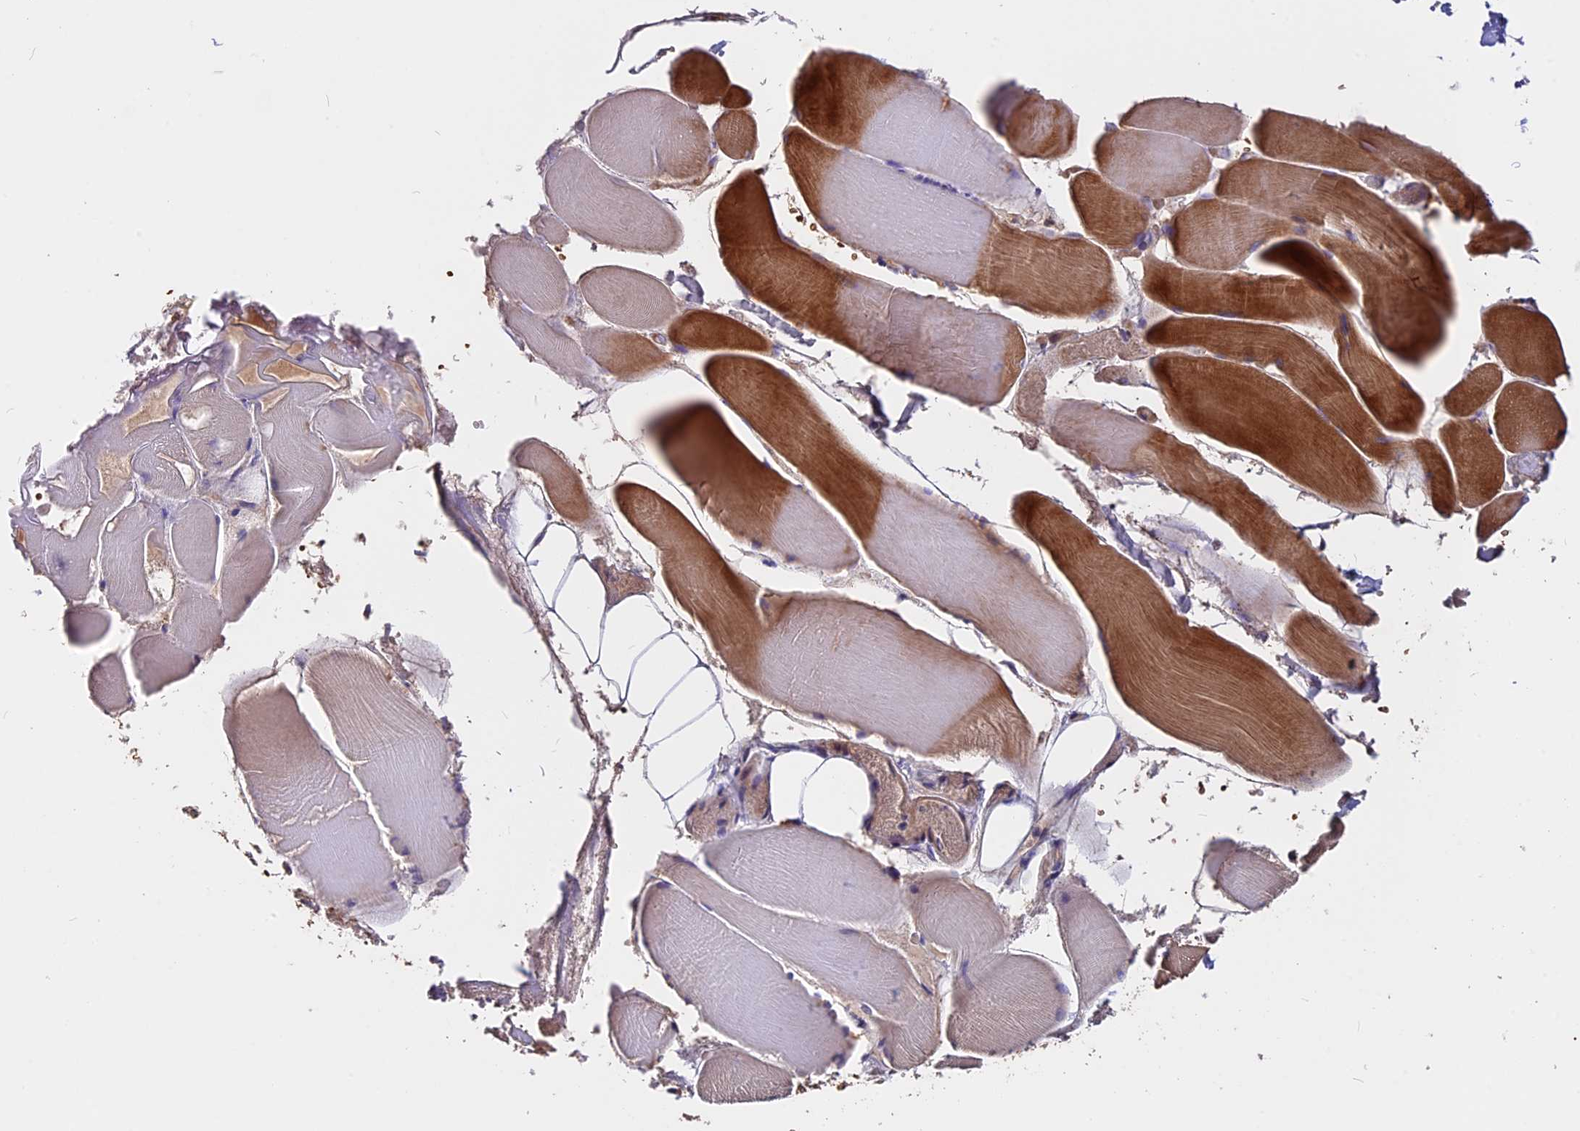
{"staining": {"intensity": "strong", "quantity": "25%-75%", "location": "cytoplasmic/membranous,nuclear"}, "tissue": "skeletal muscle", "cell_type": "Myocytes", "image_type": "normal", "snomed": [{"axis": "morphology", "description": "Normal tissue, NOS"}, {"axis": "morphology", "description": "Basal cell carcinoma"}, {"axis": "topography", "description": "Skeletal muscle"}], "caption": "Brown immunohistochemical staining in normal skeletal muscle displays strong cytoplasmic/membranous,nuclear staining in about 25%-75% of myocytes.", "gene": "ZC3H10", "patient": {"sex": "female", "age": 64}}